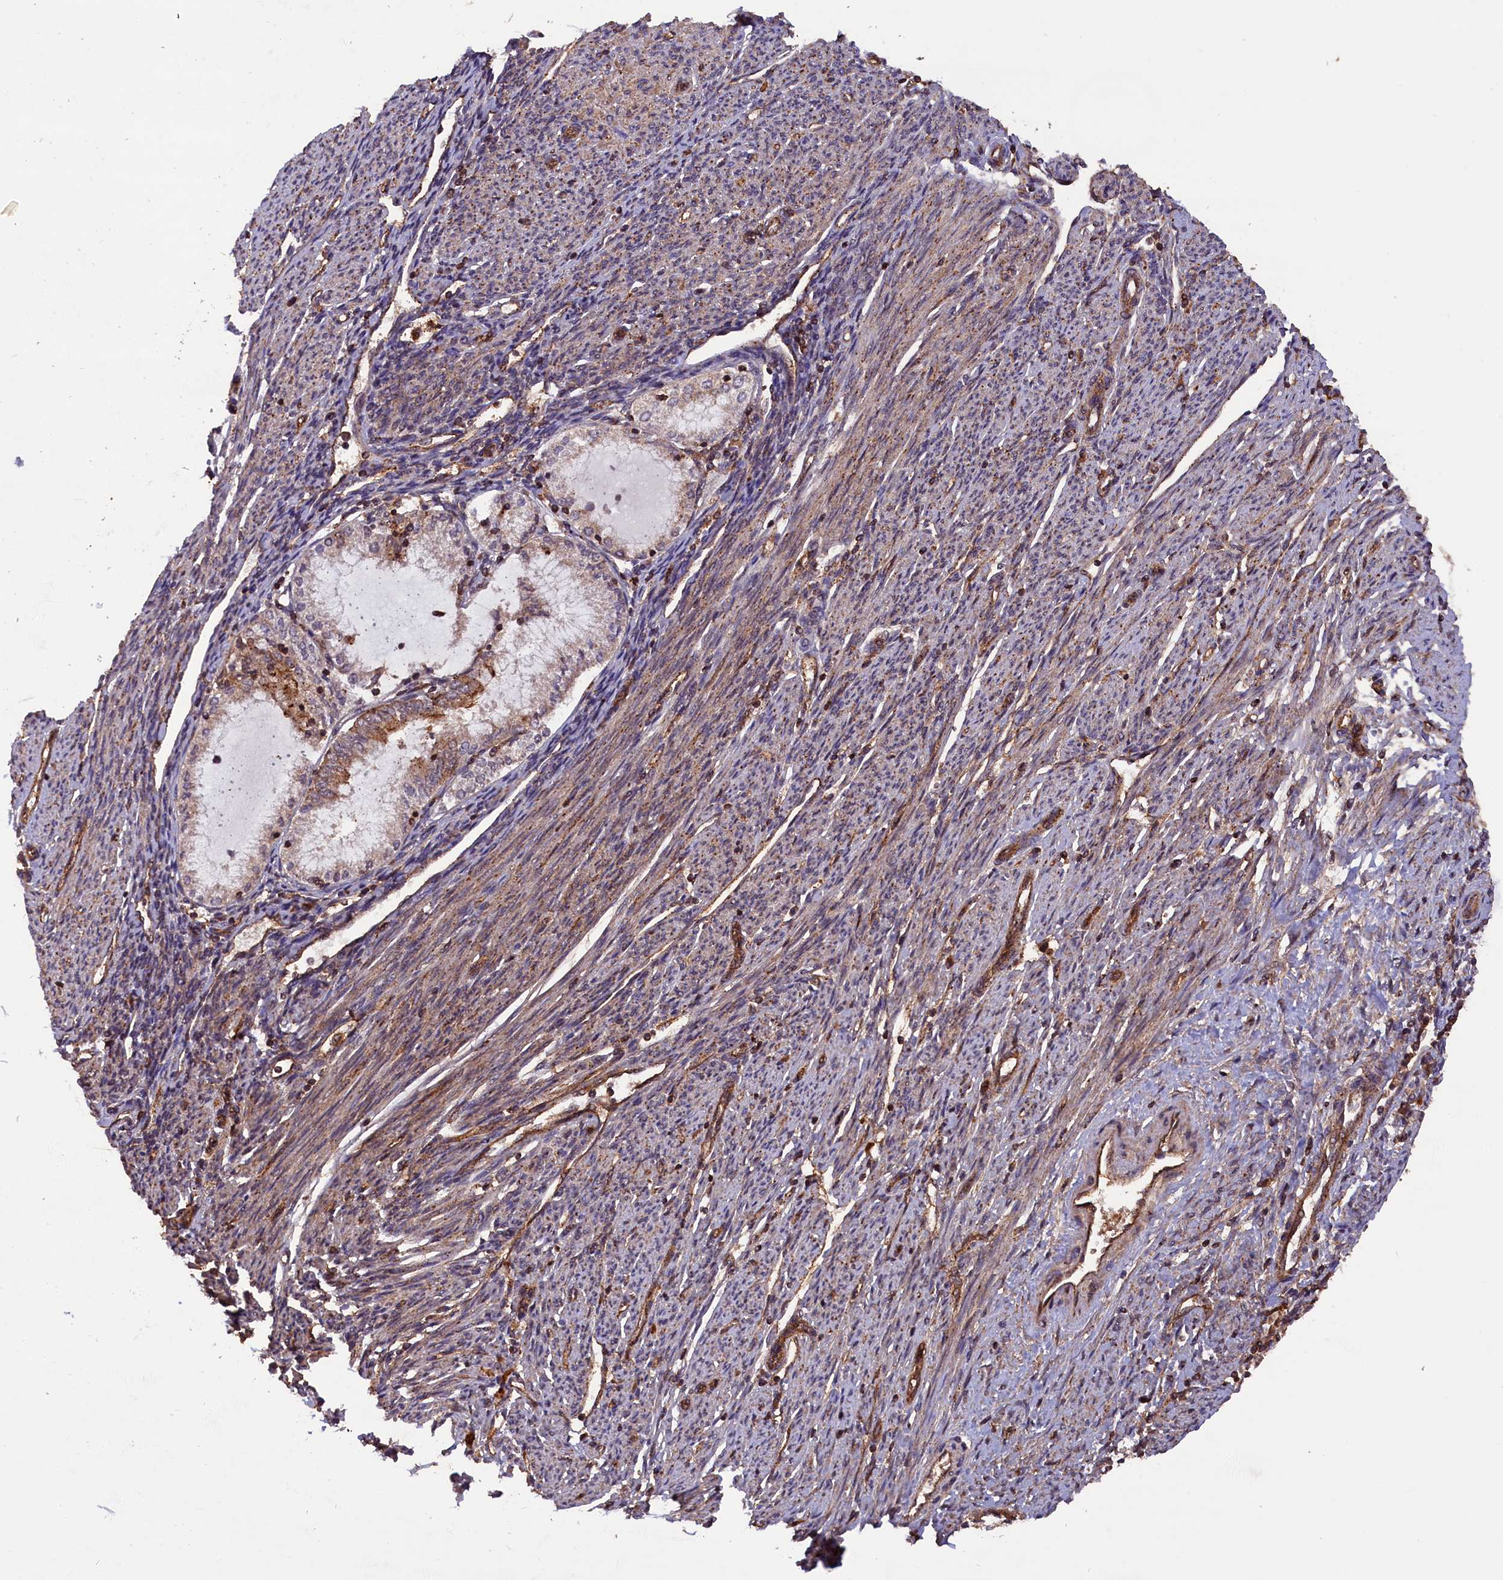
{"staining": {"intensity": "moderate", "quantity": ">75%", "location": "cytoplasmic/membranous"}, "tissue": "endometrial cancer", "cell_type": "Tumor cells", "image_type": "cancer", "snomed": [{"axis": "morphology", "description": "Adenocarcinoma, NOS"}, {"axis": "topography", "description": "Endometrium"}], "caption": "Adenocarcinoma (endometrial) stained for a protein displays moderate cytoplasmic/membranous positivity in tumor cells. (DAB = brown stain, brightfield microscopy at high magnification).", "gene": "IST1", "patient": {"sex": "female", "age": 79}}